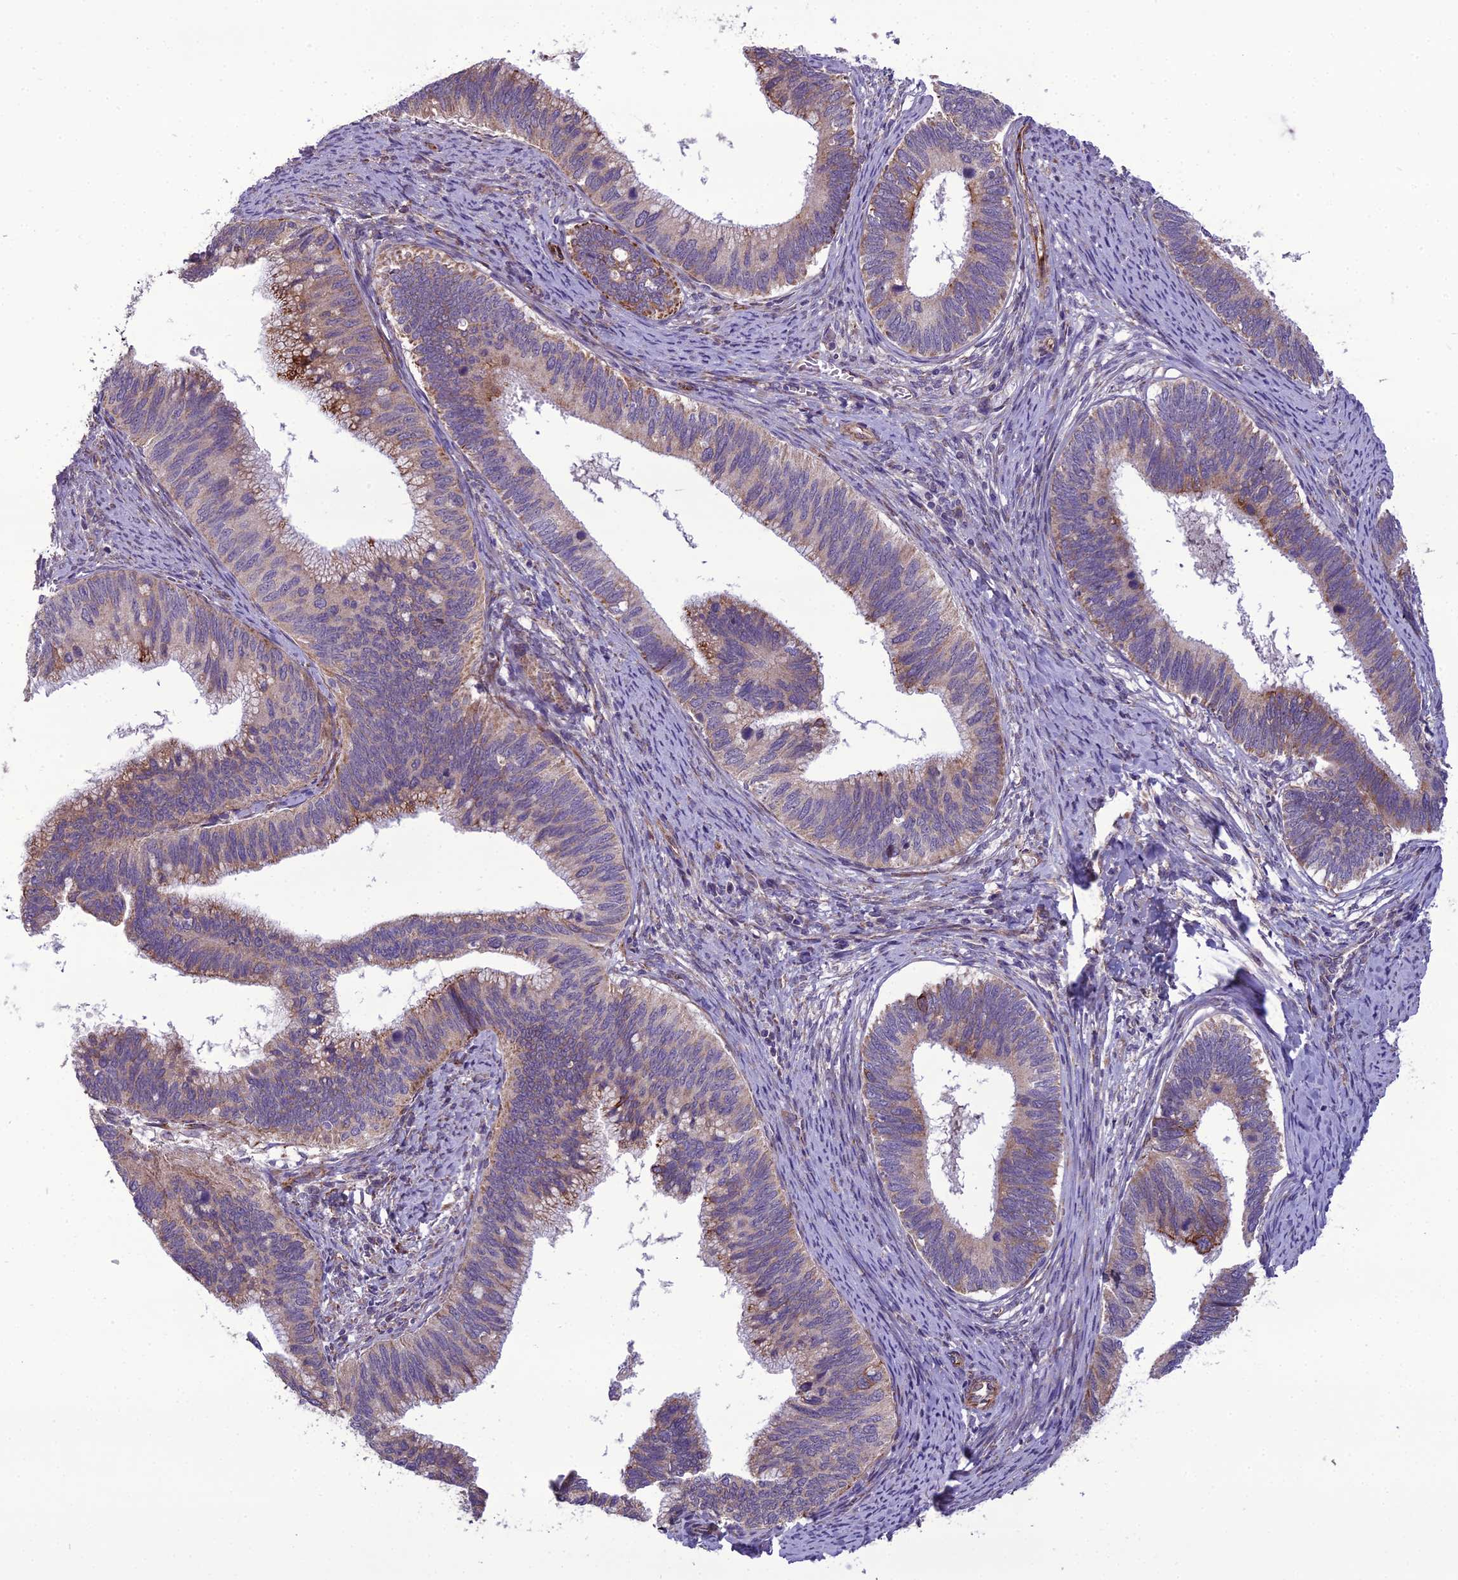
{"staining": {"intensity": "moderate", "quantity": "<25%", "location": "cytoplasmic/membranous"}, "tissue": "cervical cancer", "cell_type": "Tumor cells", "image_type": "cancer", "snomed": [{"axis": "morphology", "description": "Adenocarcinoma, NOS"}, {"axis": "topography", "description": "Cervix"}], "caption": "A low amount of moderate cytoplasmic/membranous staining is identified in about <25% of tumor cells in cervical adenocarcinoma tissue. (IHC, brightfield microscopy, high magnification).", "gene": "NODAL", "patient": {"sex": "female", "age": 42}}